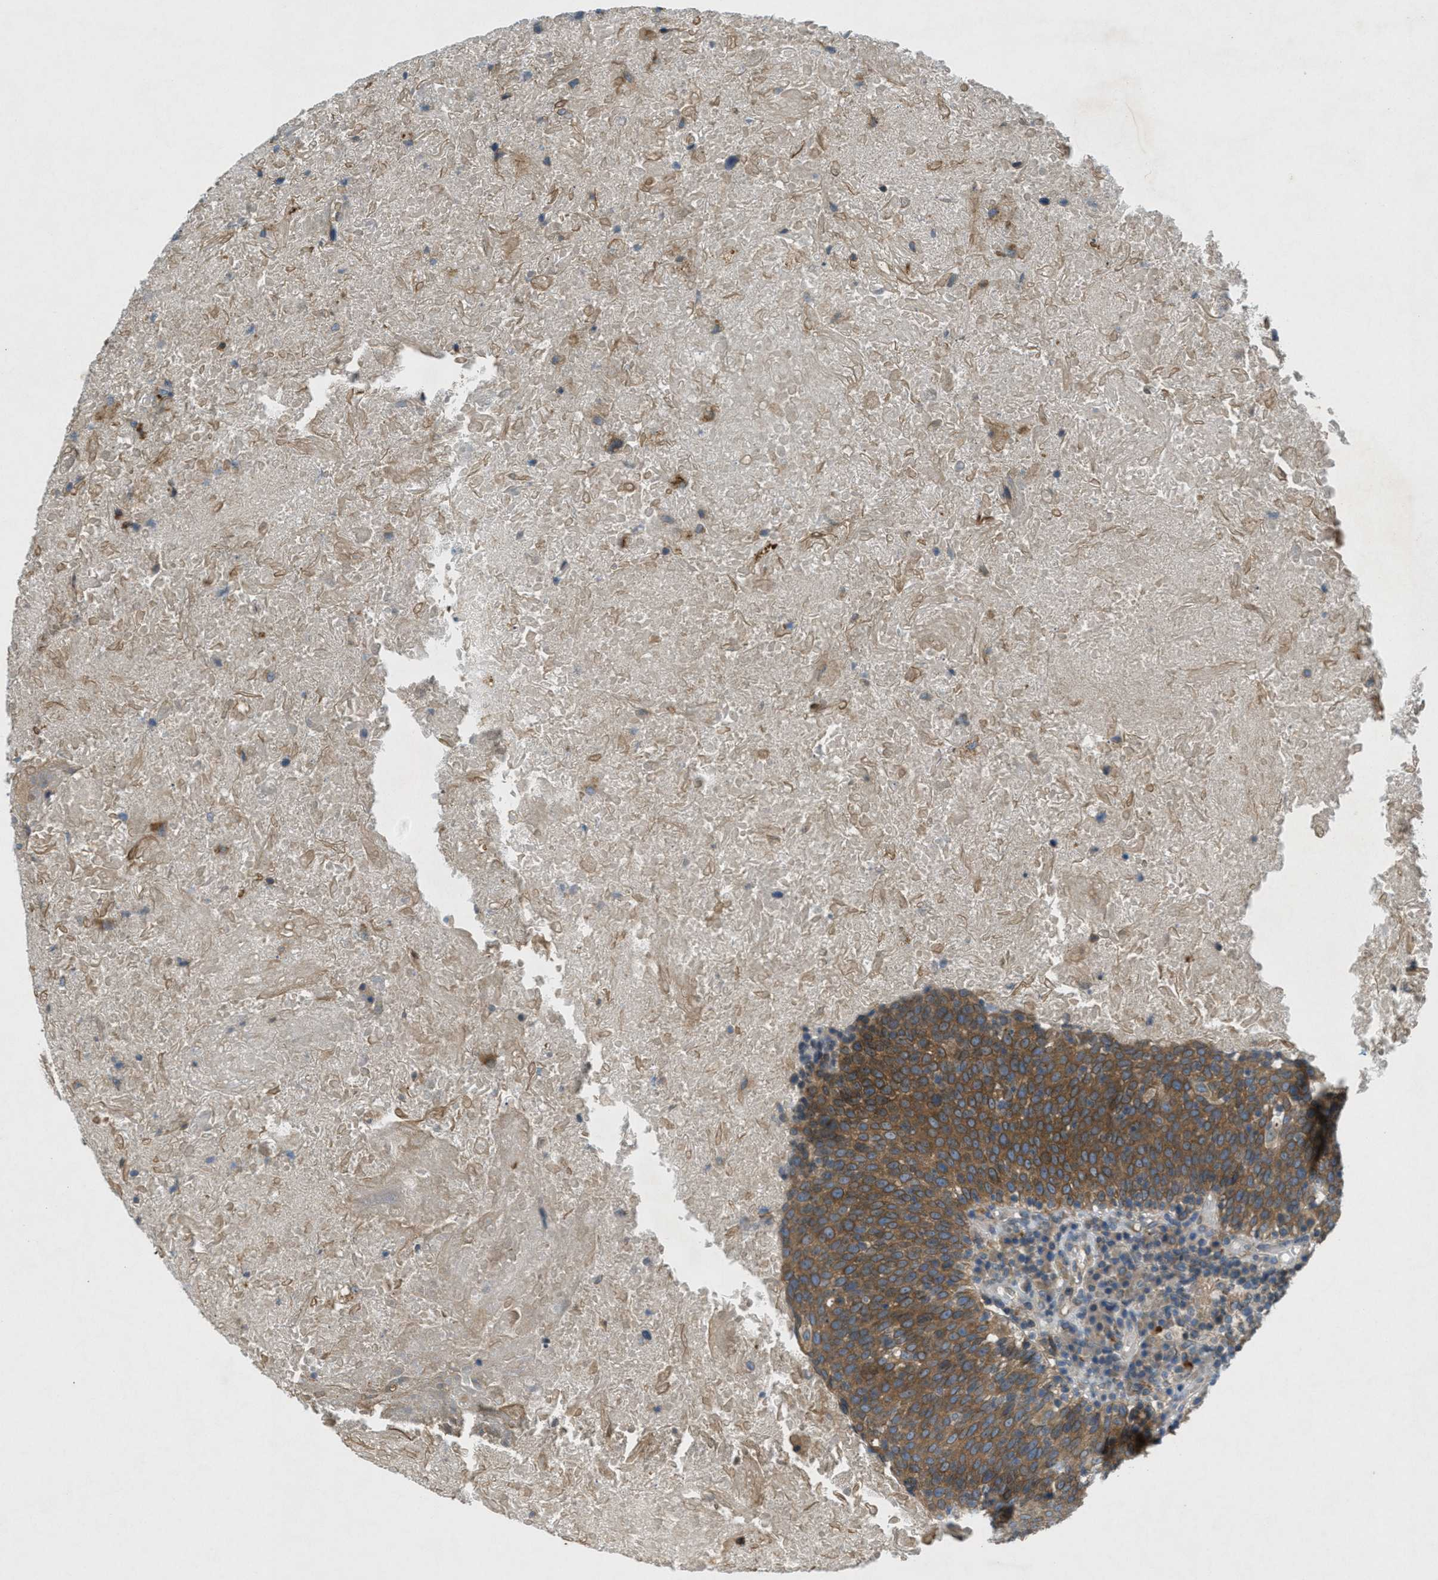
{"staining": {"intensity": "moderate", "quantity": ">75%", "location": "cytoplasmic/membranous"}, "tissue": "head and neck cancer", "cell_type": "Tumor cells", "image_type": "cancer", "snomed": [{"axis": "morphology", "description": "Squamous cell carcinoma, NOS"}, {"axis": "morphology", "description": "Squamous cell carcinoma, metastatic, NOS"}, {"axis": "topography", "description": "Lymph node"}, {"axis": "topography", "description": "Head-Neck"}], "caption": "High-power microscopy captured an IHC micrograph of head and neck metastatic squamous cell carcinoma, revealing moderate cytoplasmic/membranous positivity in about >75% of tumor cells. (IHC, brightfield microscopy, high magnification).", "gene": "SIGMAR1", "patient": {"sex": "male", "age": 62}}